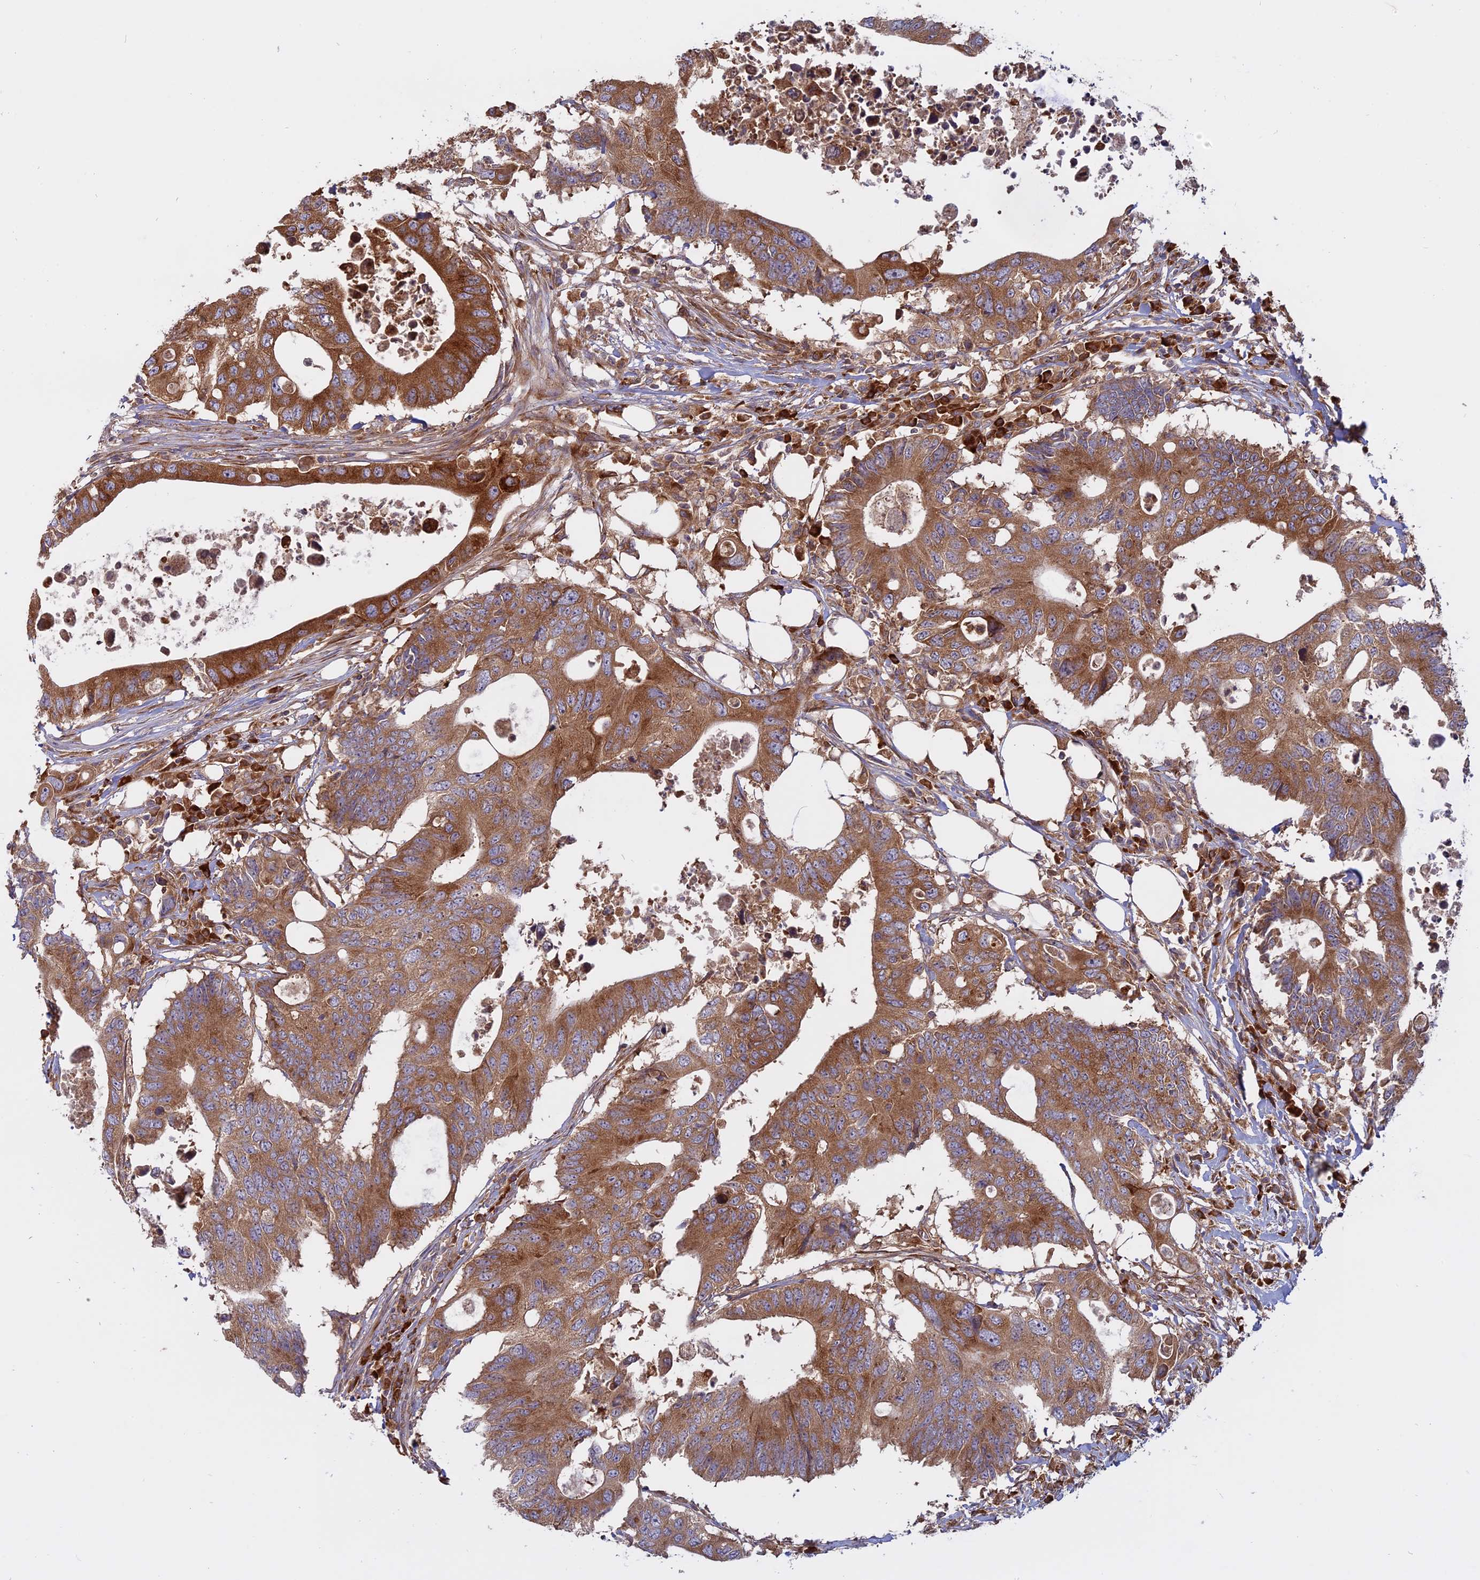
{"staining": {"intensity": "moderate", "quantity": ">75%", "location": "cytoplasmic/membranous"}, "tissue": "colorectal cancer", "cell_type": "Tumor cells", "image_type": "cancer", "snomed": [{"axis": "morphology", "description": "Adenocarcinoma, NOS"}, {"axis": "topography", "description": "Colon"}], "caption": "Tumor cells exhibit moderate cytoplasmic/membranous staining in approximately >75% of cells in colorectal adenocarcinoma. The staining was performed using DAB to visualize the protein expression in brown, while the nuclei were stained in blue with hematoxylin (Magnification: 20x).", "gene": "TMEM208", "patient": {"sex": "male", "age": 71}}